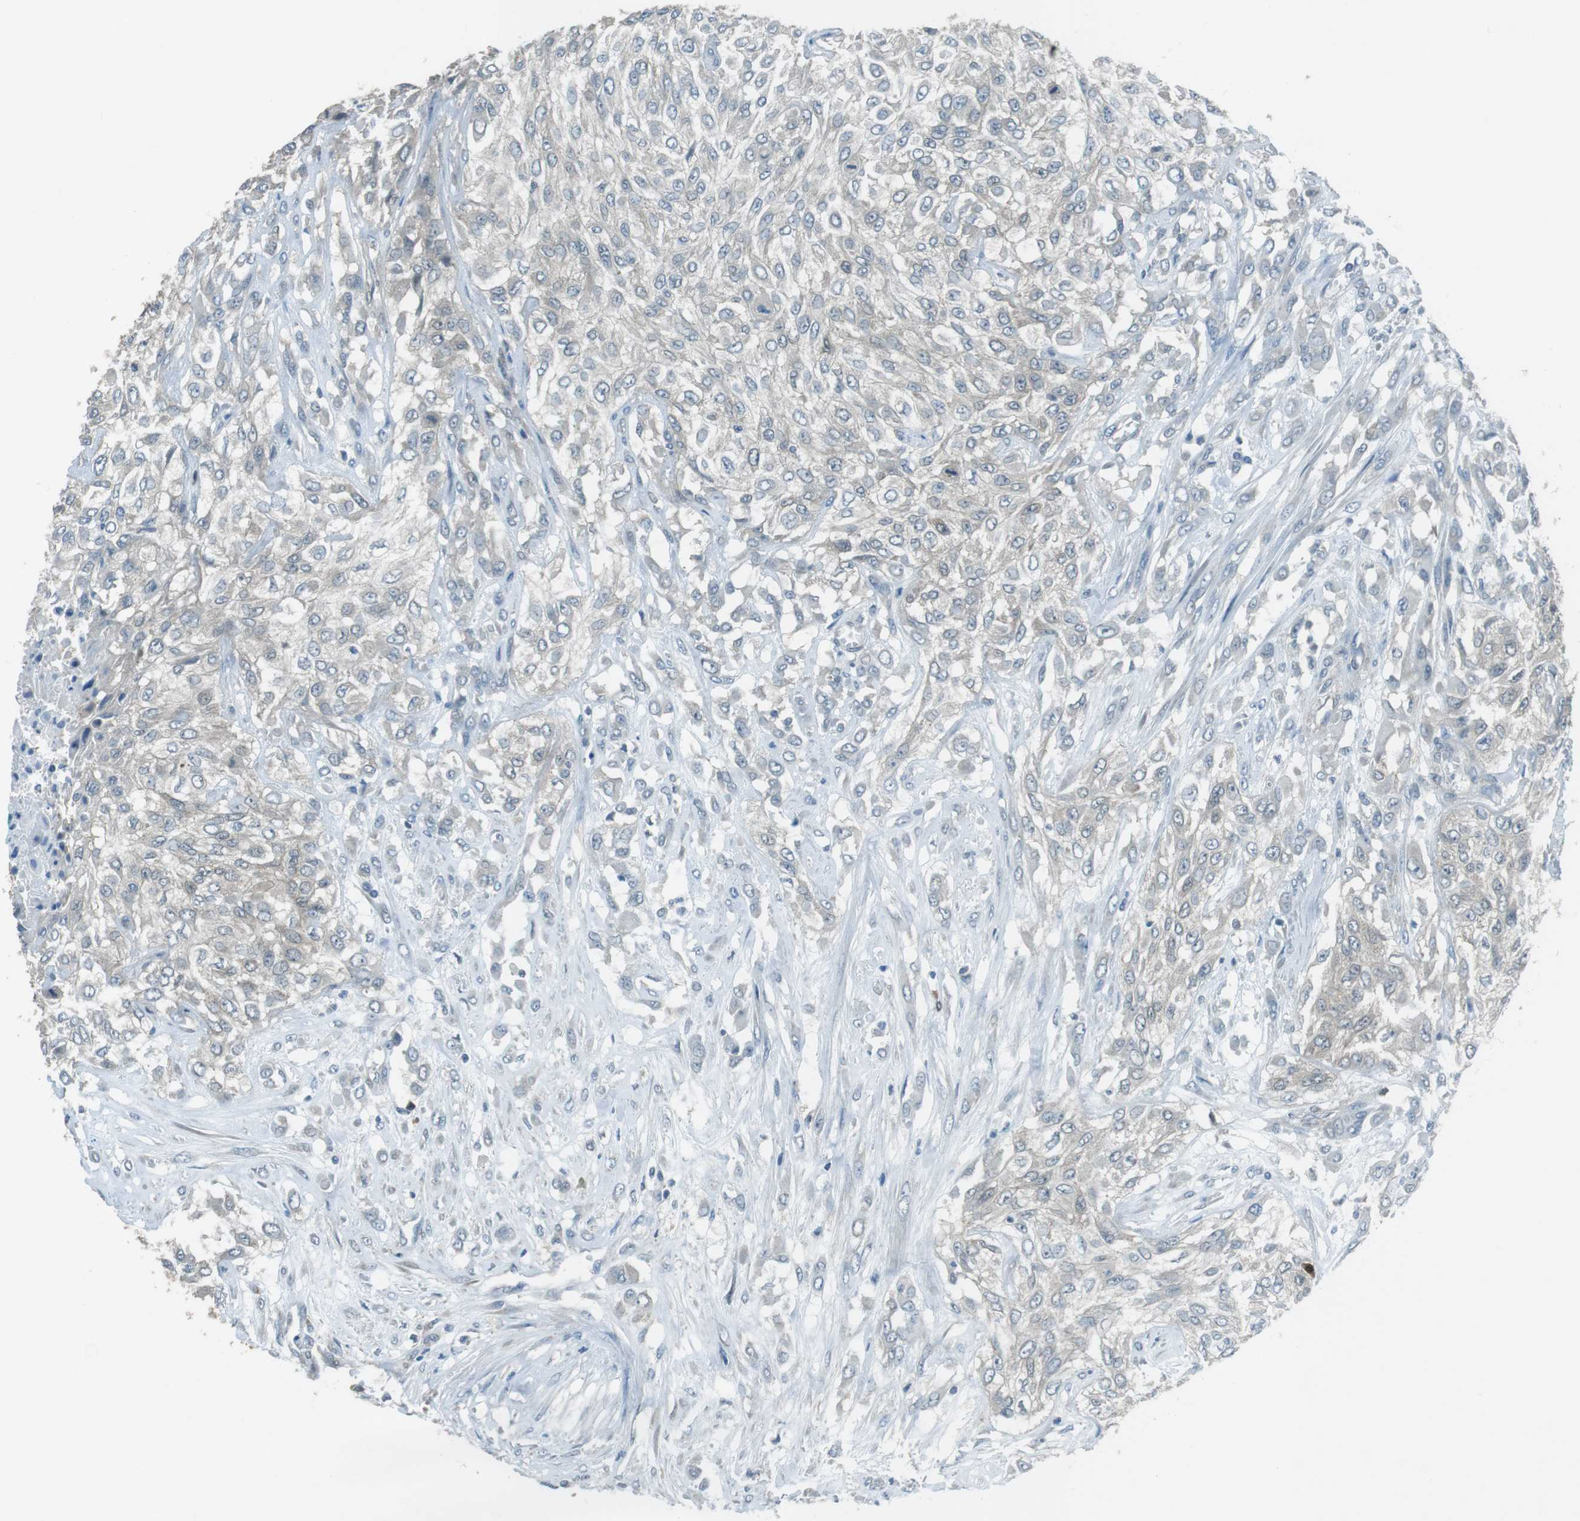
{"staining": {"intensity": "negative", "quantity": "none", "location": "none"}, "tissue": "urothelial cancer", "cell_type": "Tumor cells", "image_type": "cancer", "snomed": [{"axis": "morphology", "description": "Urothelial carcinoma, High grade"}, {"axis": "topography", "description": "Urinary bladder"}], "caption": "Urothelial cancer was stained to show a protein in brown. There is no significant positivity in tumor cells.", "gene": "MFAP3", "patient": {"sex": "male", "age": 57}}